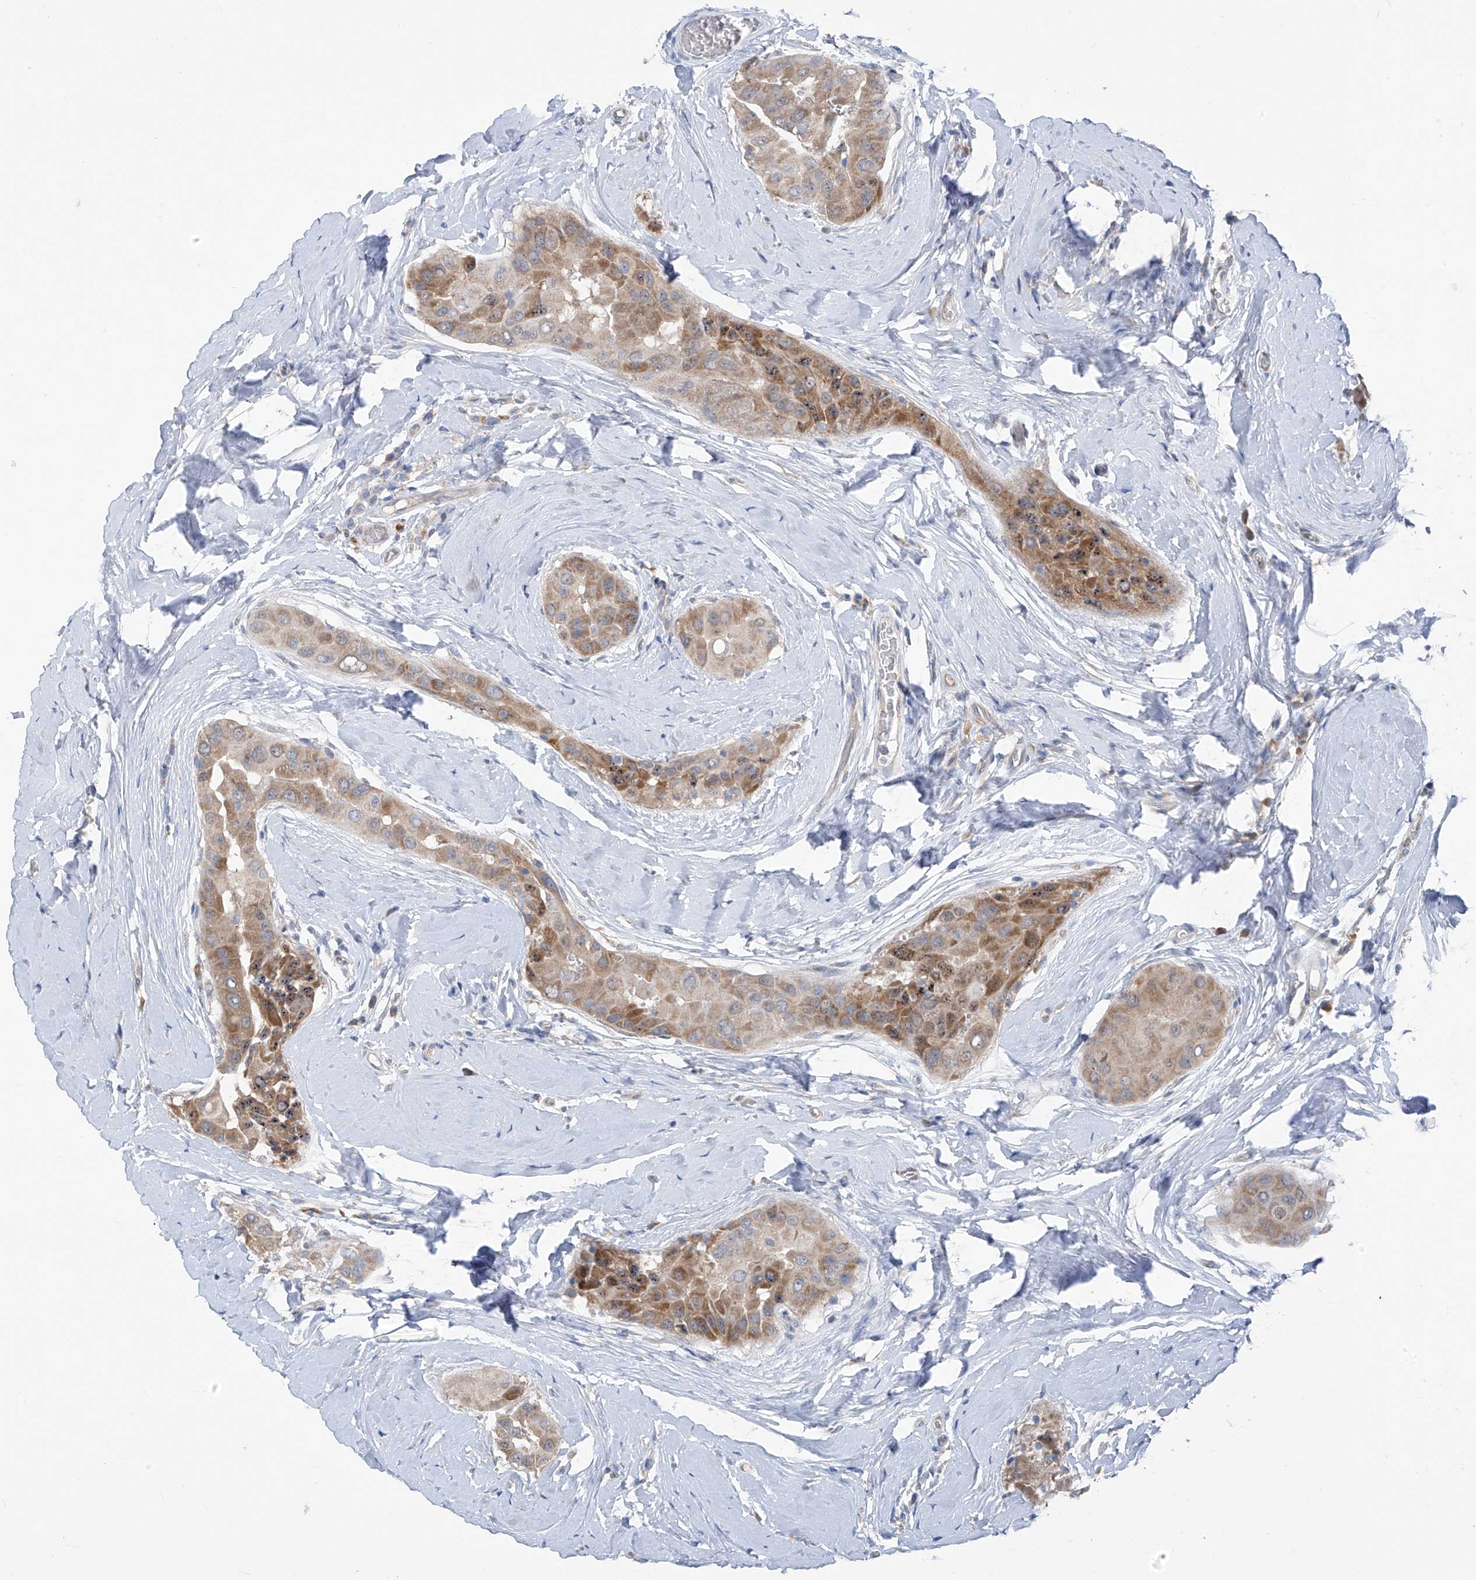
{"staining": {"intensity": "moderate", "quantity": "25%-75%", "location": "cytoplasmic/membranous,nuclear"}, "tissue": "thyroid cancer", "cell_type": "Tumor cells", "image_type": "cancer", "snomed": [{"axis": "morphology", "description": "Papillary adenocarcinoma, NOS"}, {"axis": "topography", "description": "Thyroid gland"}], "caption": "High-magnification brightfield microscopy of thyroid cancer stained with DAB (brown) and counterstained with hematoxylin (blue). tumor cells exhibit moderate cytoplasmic/membranous and nuclear expression is seen in approximately25%-75% of cells. (Brightfield microscopy of DAB IHC at high magnification).", "gene": "RPL4", "patient": {"sex": "male", "age": 33}}